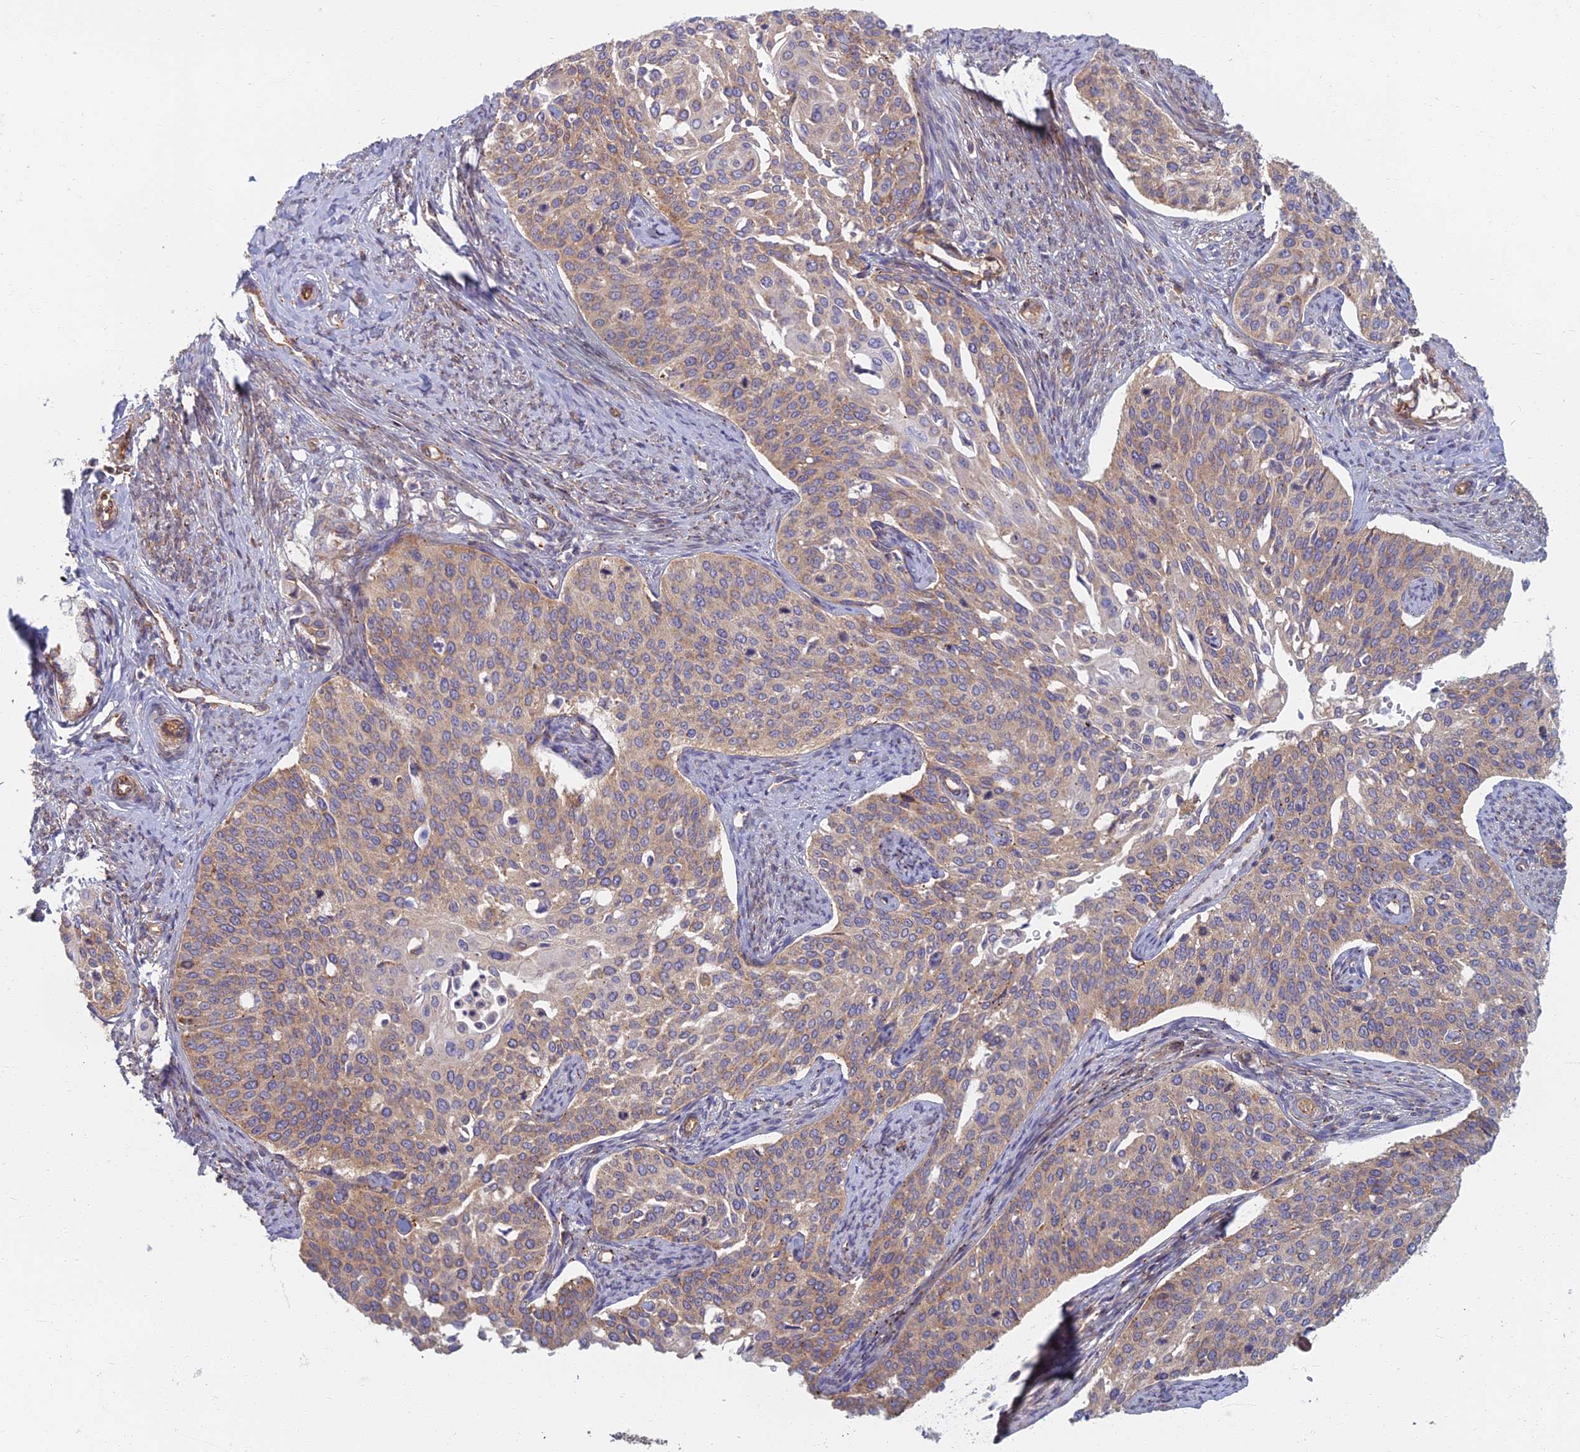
{"staining": {"intensity": "weak", "quantity": ">75%", "location": "cytoplasmic/membranous"}, "tissue": "cervical cancer", "cell_type": "Tumor cells", "image_type": "cancer", "snomed": [{"axis": "morphology", "description": "Squamous cell carcinoma, NOS"}, {"axis": "topography", "description": "Cervix"}], "caption": "A brown stain shows weak cytoplasmic/membranous staining of a protein in human squamous cell carcinoma (cervical) tumor cells. (DAB = brown stain, brightfield microscopy at high magnification).", "gene": "RBSN", "patient": {"sex": "female", "age": 44}}